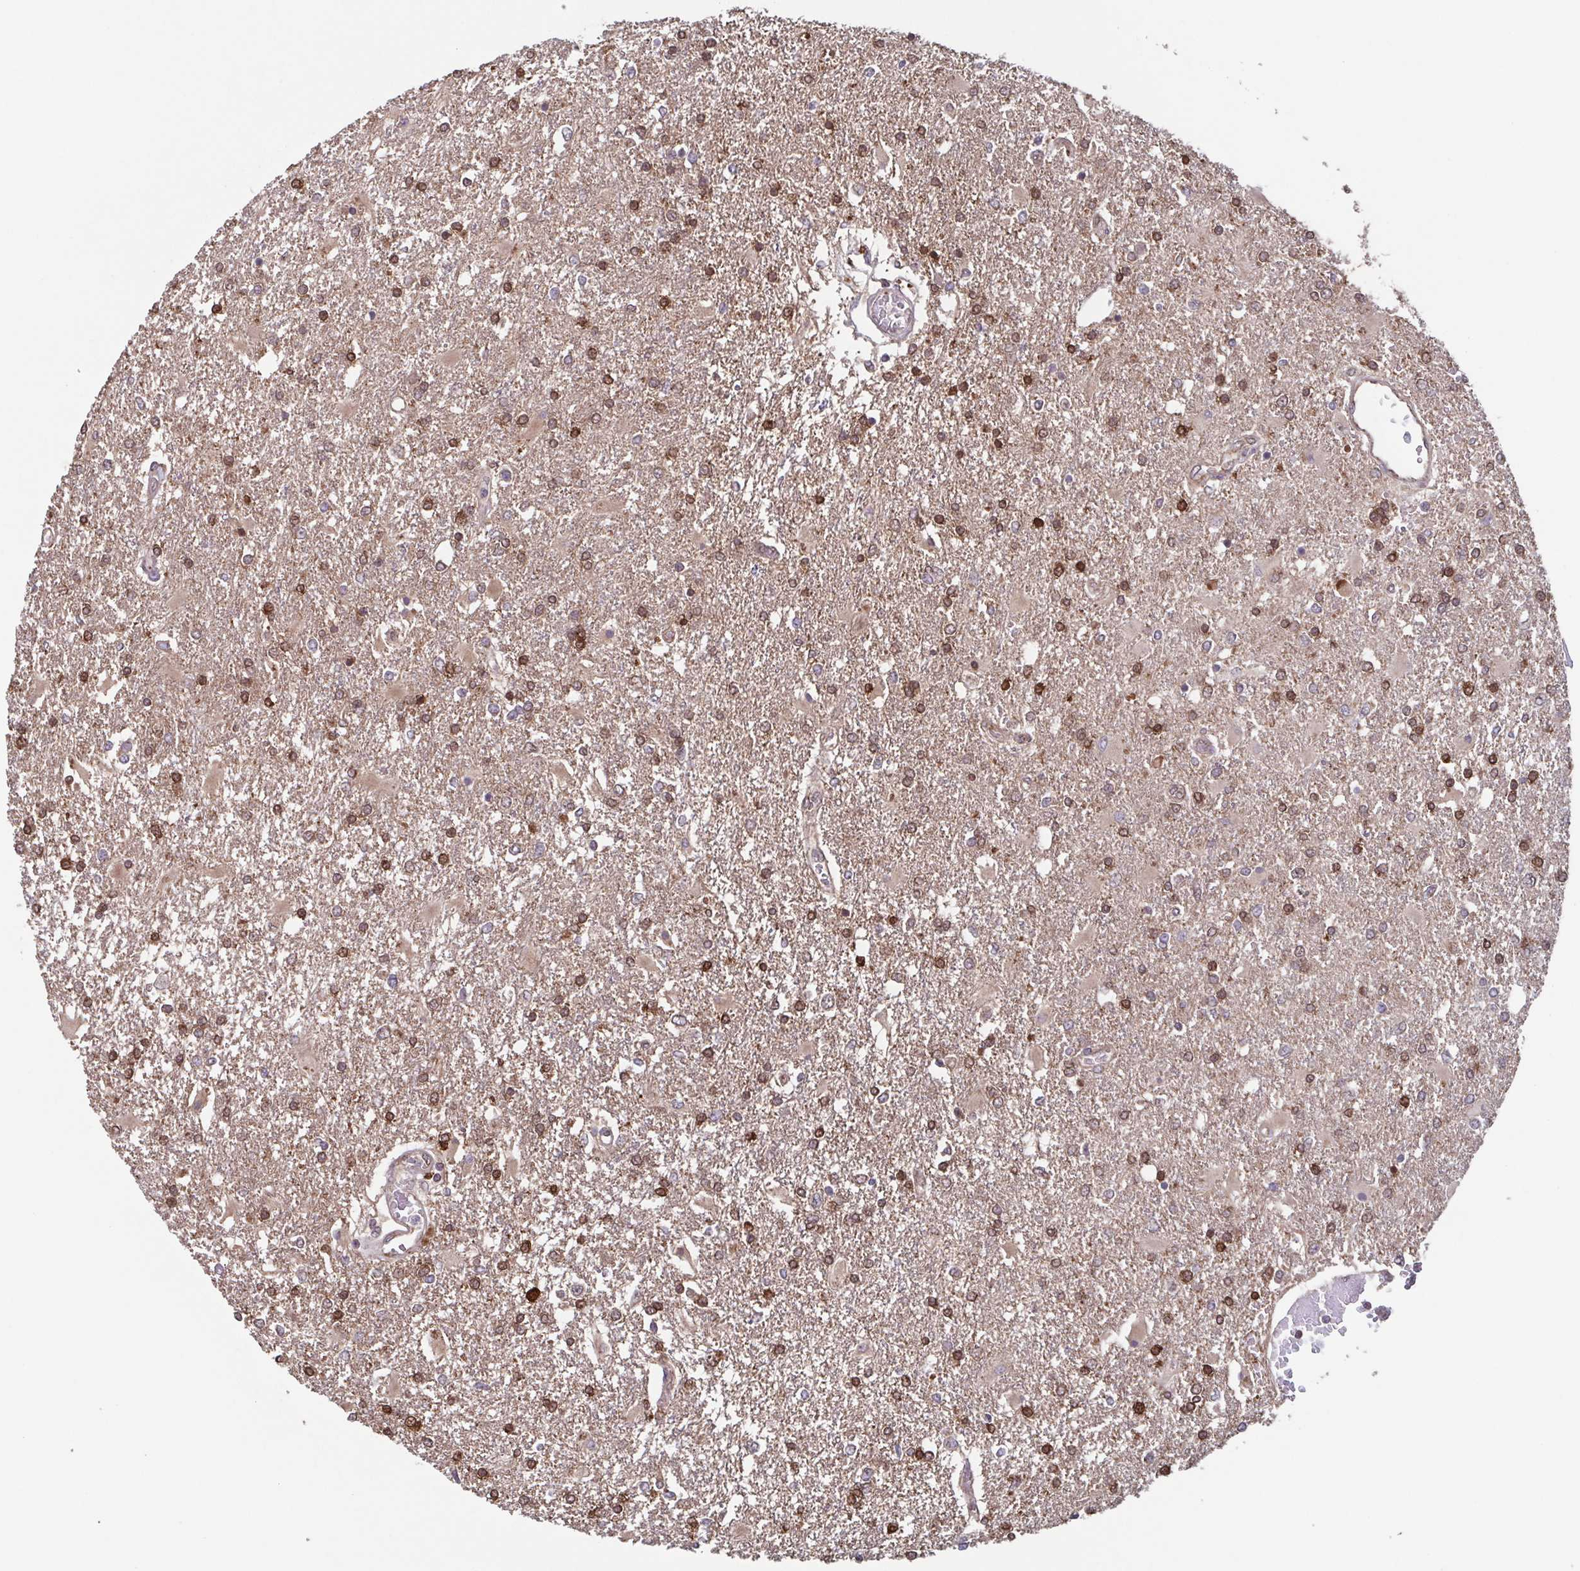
{"staining": {"intensity": "moderate", "quantity": "25%-75%", "location": "cytoplasmic/membranous,nuclear"}, "tissue": "glioma", "cell_type": "Tumor cells", "image_type": "cancer", "snomed": [{"axis": "morphology", "description": "Glioma, malignant, High grade"}, {"axis": "topography", "description": "Cerebral cortex"}], "caption": "The micrograph exhibits staining of glioma, revealing moderate cytoplasmic/membranous and nuclear protein expression (brown color) within tumor cells.", "gene": "TTC19", "patient": {"sex": "male", "age": 79}}